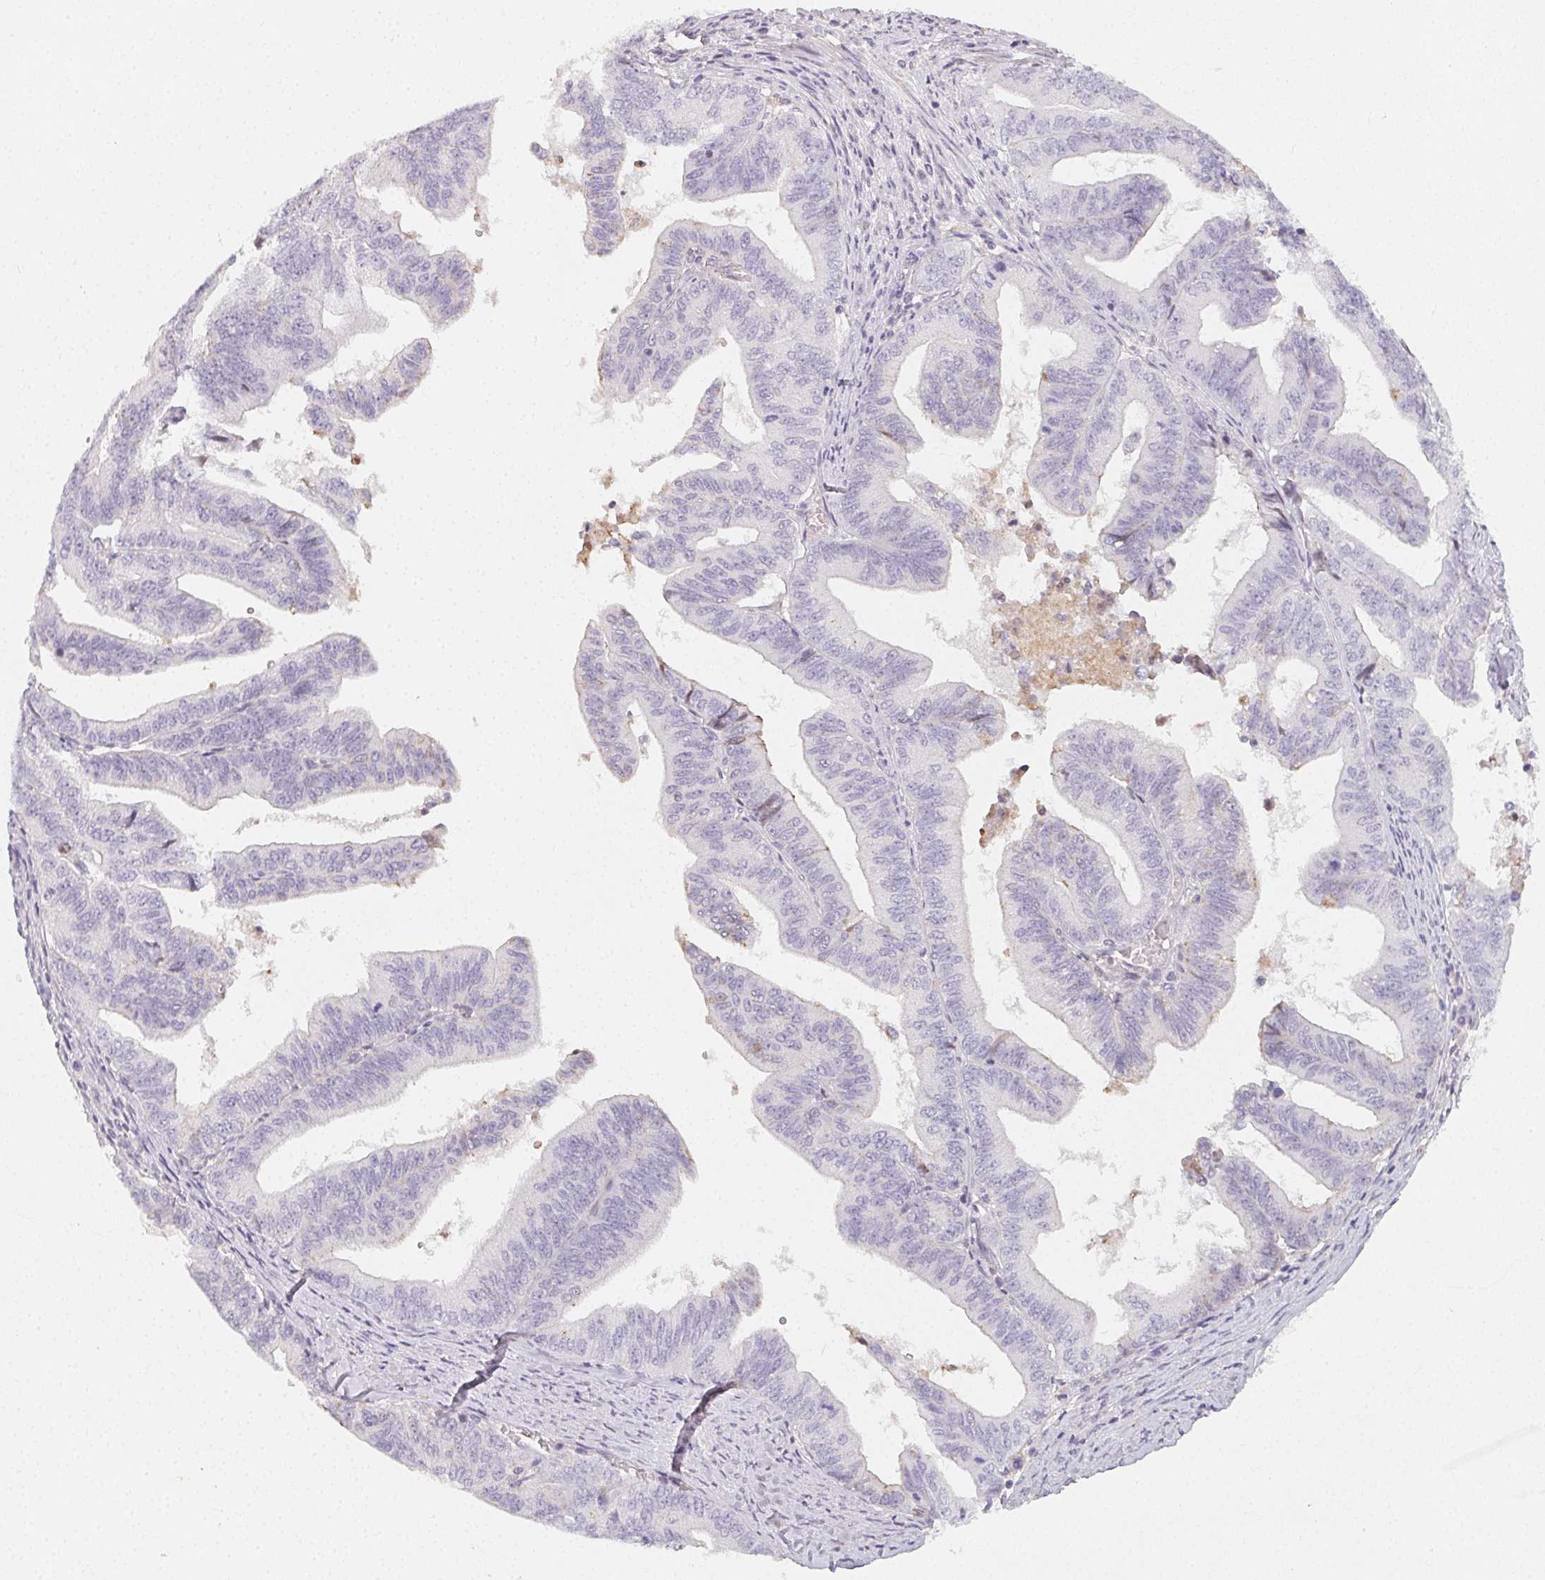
{"staining": {"intensity": "negative", "quantity": "none", "location": "none"}, "tissue": "endometrial cancer", "cell_type": "Tumor cells", "image_type": "cancer", "snomed": [{"axis": "morphology", "description": "Adenocarcinoma, NOS"}, {"axis": "topography", "description": "Endometrium"}], "caption": "High power microscopy histopathology image of an IHC histopathology image of endometrial cancer (adenocarcinoma), revealing no significant expression in tumor cells. Nuclei are stained in blue.", "gene": "LRRC23", "patient": {"sex": "female", "age": 65}}